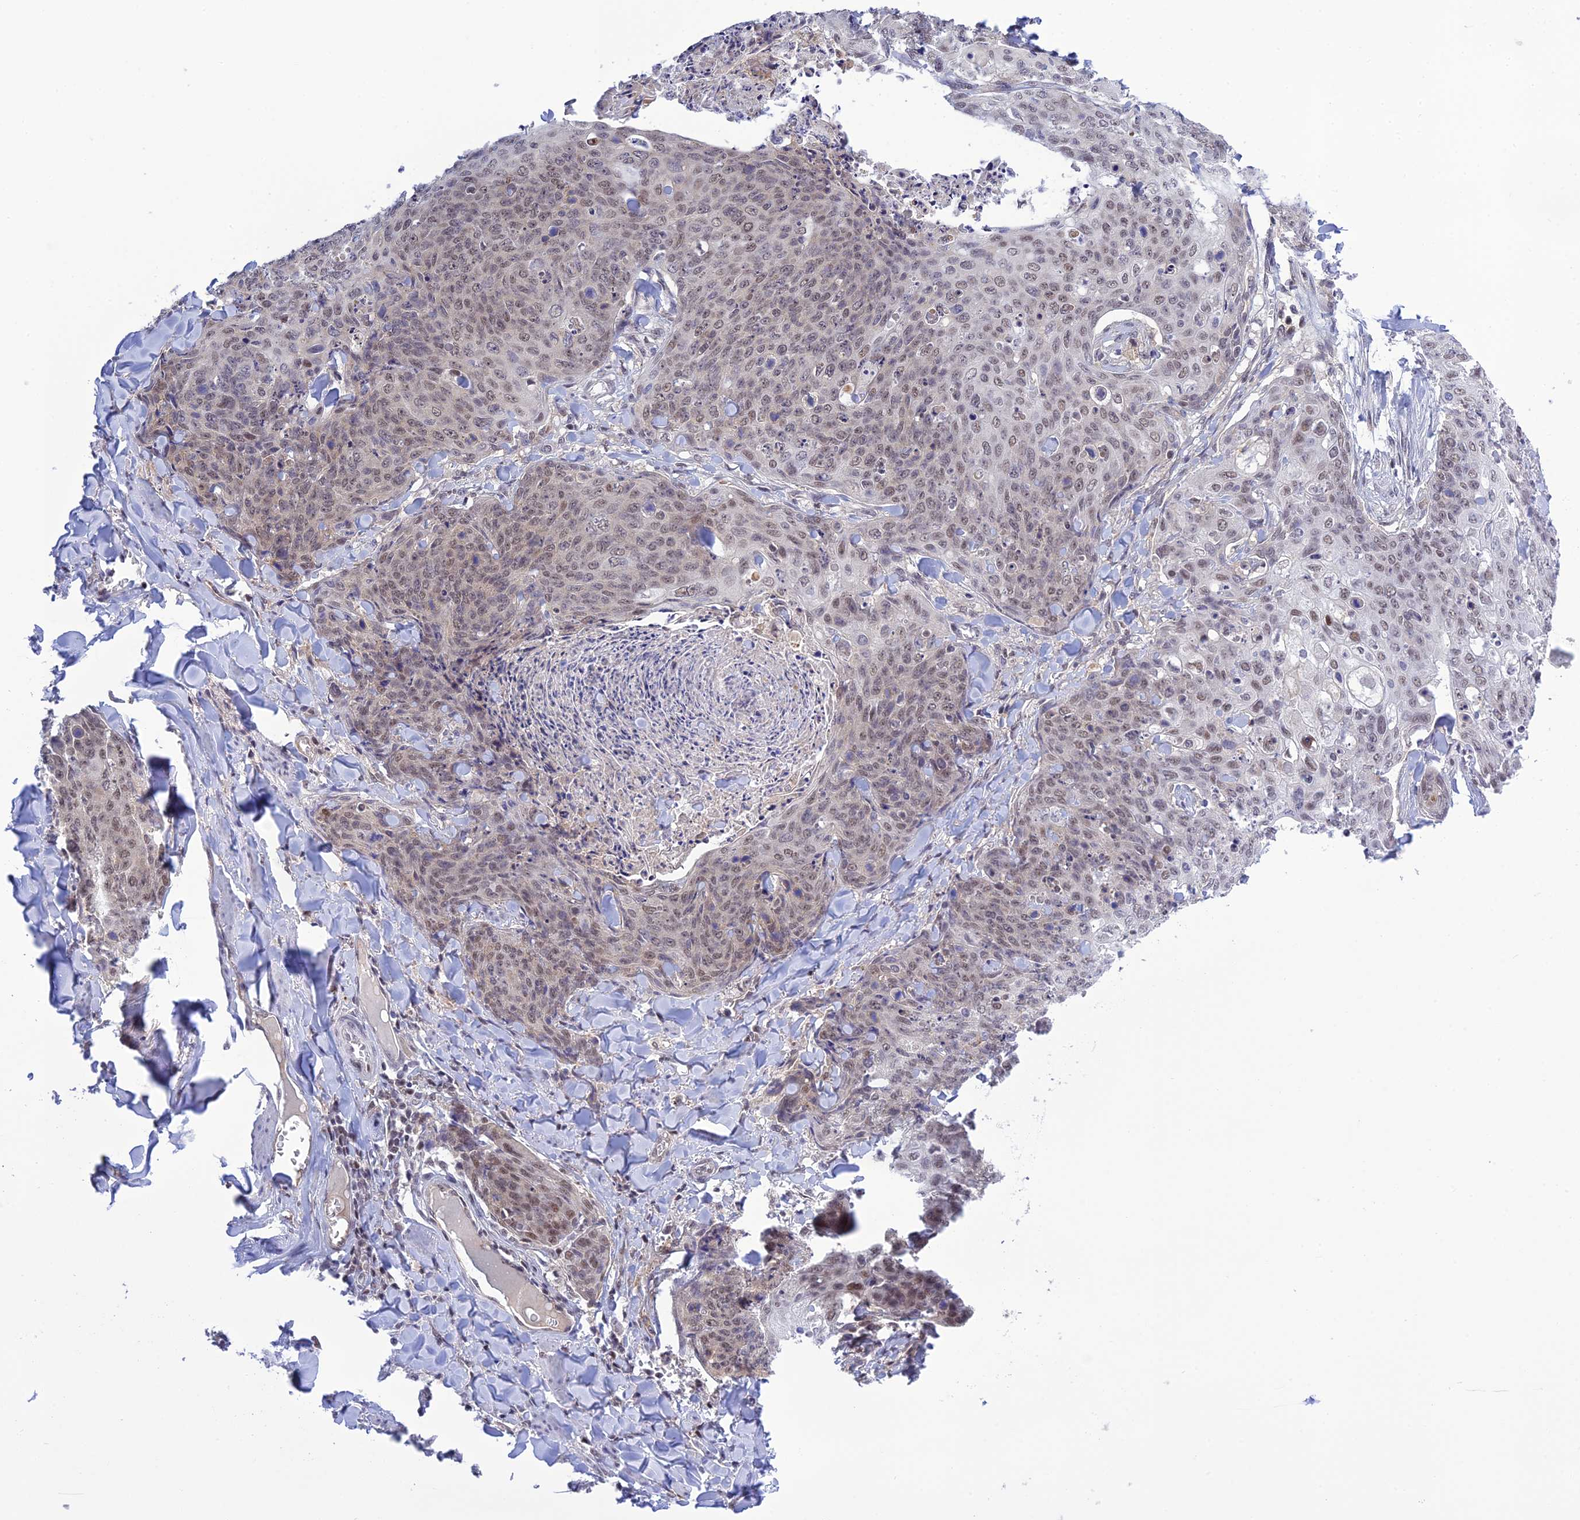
{"staining": {"intensity": "weak", "quantity": ">75%", "location": "nuclear"}, "tissue": "skin cancer", "cell_type": "Tumor cells", "image_type": "cancer", "snomed": [{"axis": "morphology", "description": "Squamous cell carcinoma, NOS"}, {"axis": "topography", "description": "Skin"}, {"axis": "topography", "description": "Vulva"}], "caption": "Immunohistochemistry (IHC) staining of skin cancer (squamous cell carcinoma), which demonstrates low levels of weak nuclear staining in about >75% of tumor cells indicating weak nuclear protein staining. The staining was performed using DAB (3,3'-diaminobenzidine) (brown) for protein detection and nuclei were counterstained in hematoxylin (blue).", "gene": "TCEA1", "patient": {"sex": "female", "age": 85}}